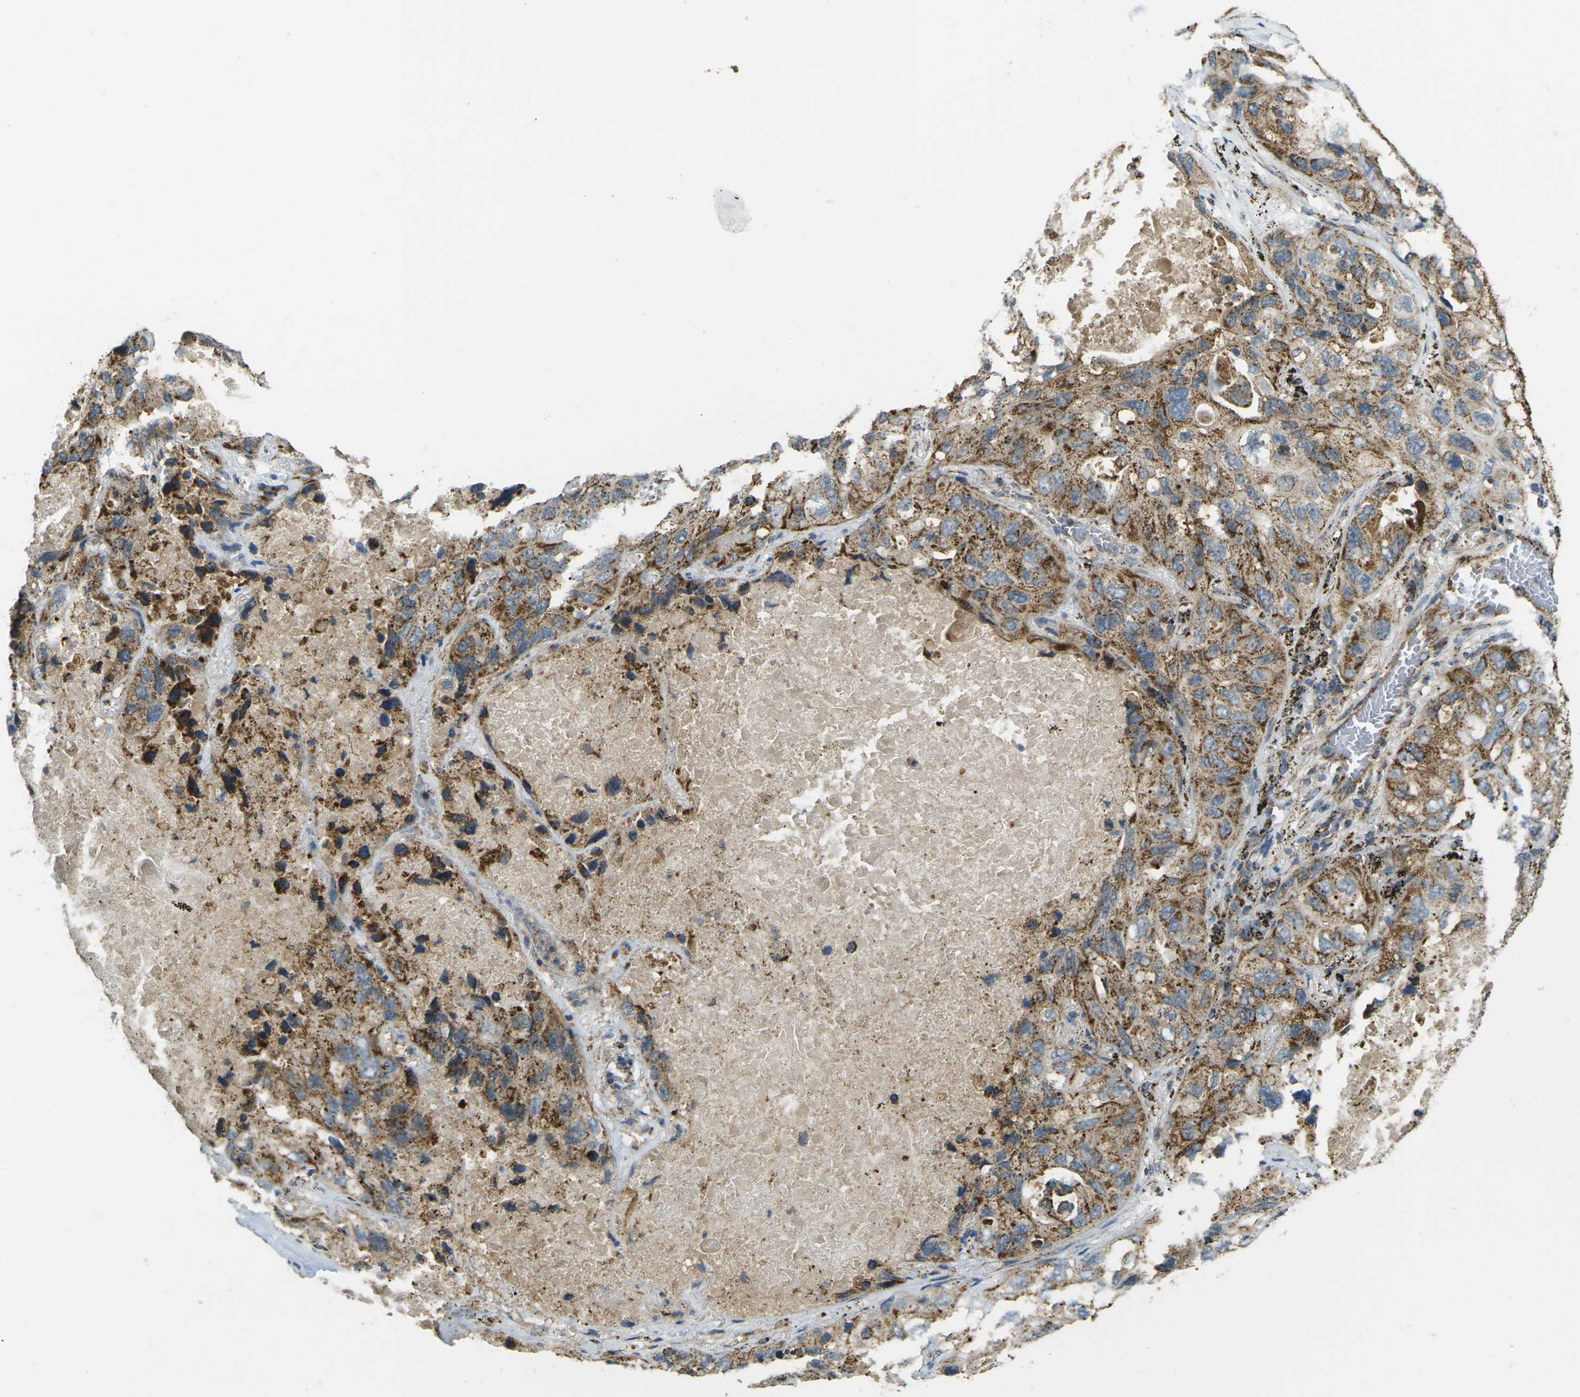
{"staining": {"intensity": "moderate", "quantity": ">75%", "location": "cytoplasmic/membranous"}, "tissue": "lung cancer", "cell_type": "Tumor cells", "image_type": "cancer", "snomed": [{"axis": "morphology", "description": "Squamous cell carcinoma, NOS"}, {"axis": "topography", "description": "Lung"}], "caption": "This photomicrograph exhibits IHC staining of lung squamous cell carcinoma, with medium moderate cytoplasmic/membranous staining in about >75% of tumor cells.", "gene": "IGF1R", "patient": {"sex": "female", "age": 73}}